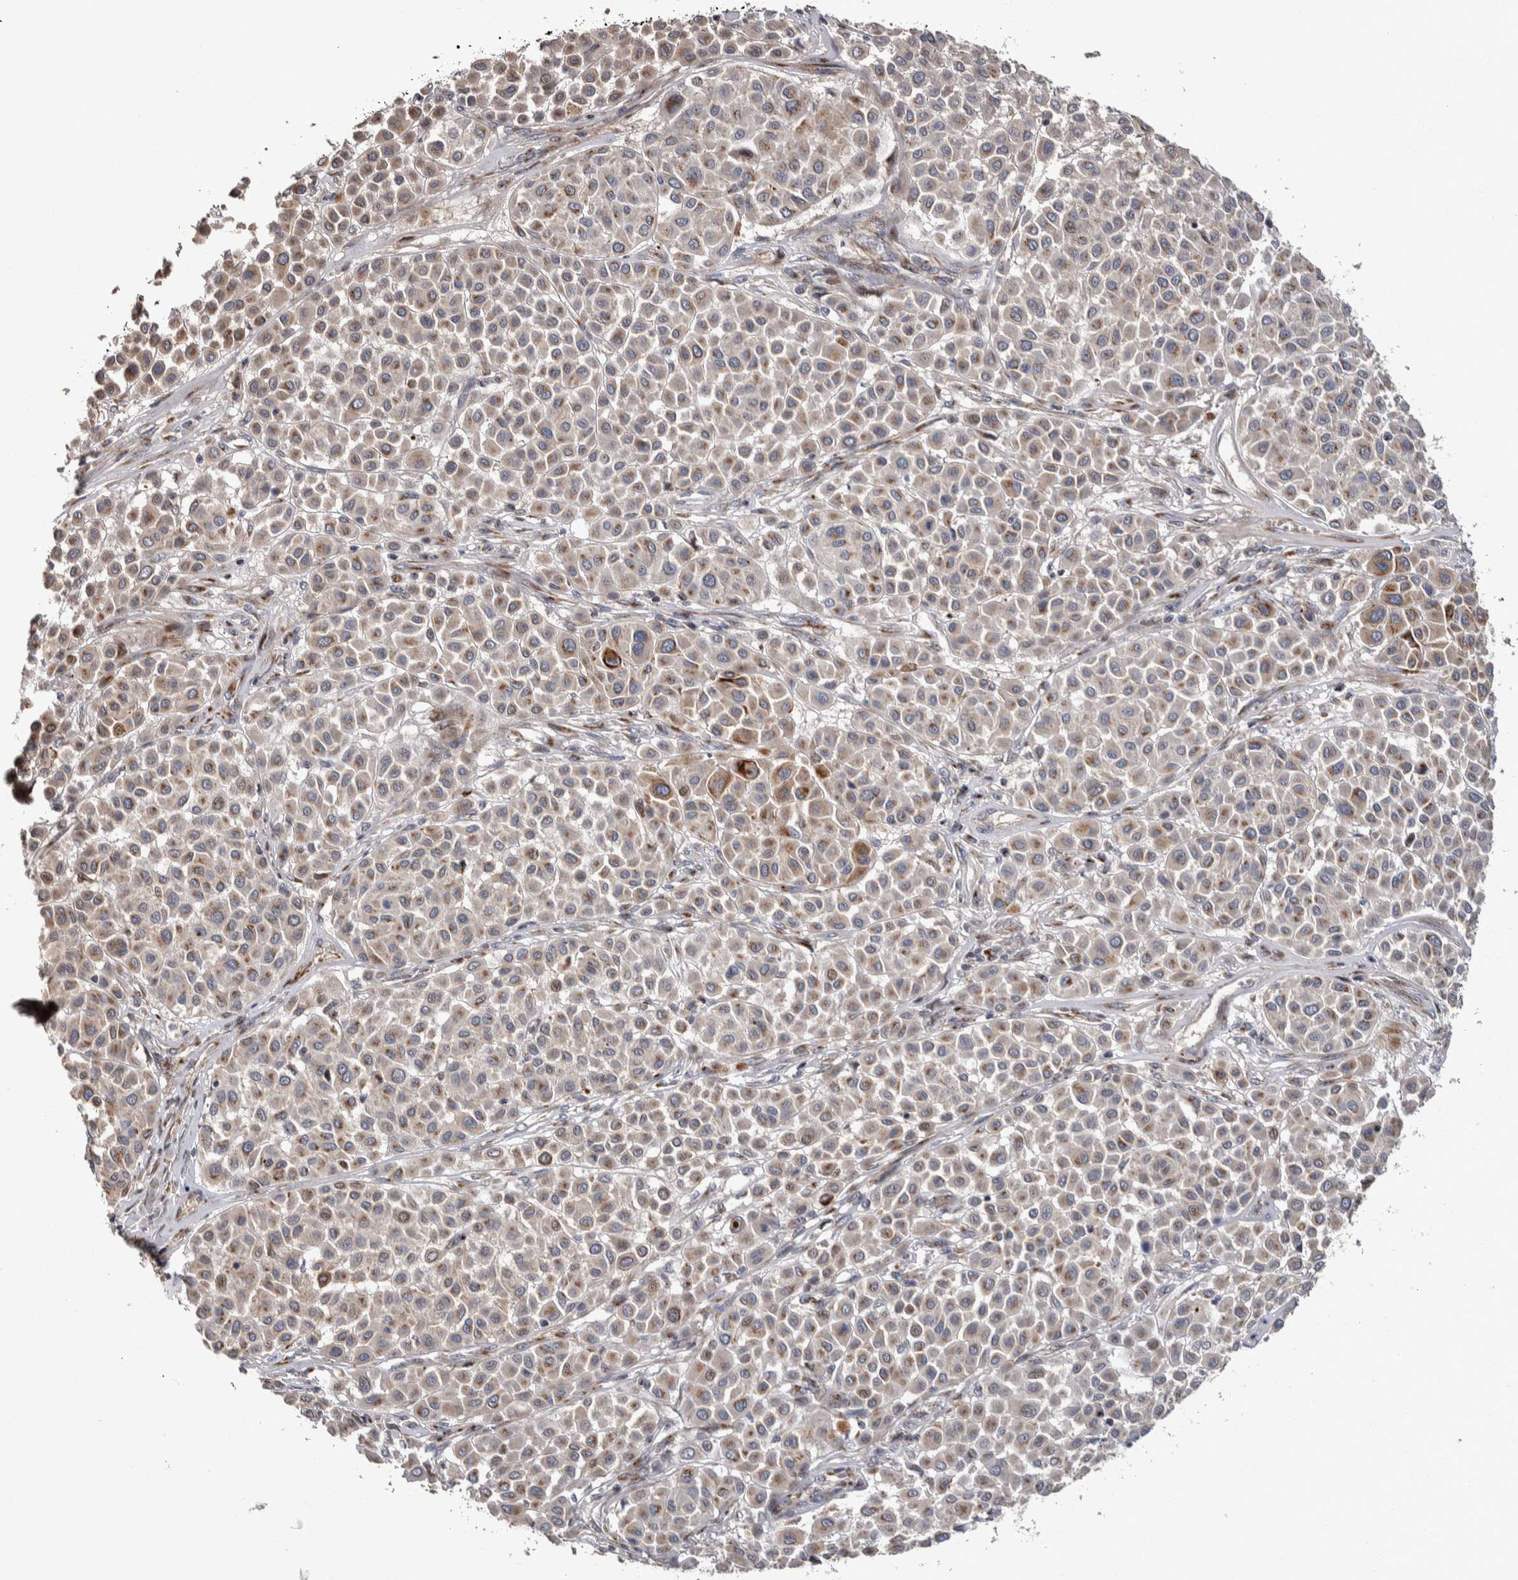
{"staining": {"intensity": "moderate", "quantity": "25%-75%", "location": "cytoplasmic/membranous"}, "tissue": "melanoma", "cell_type": "Tumor cells", "image_type": "cancer", "snomed": [{"axis": "morphology", "description": "Malignant melanoma, Metastatic site"}, {"axis": "topography", "description": "Soft tissue"}], "caption": "A micrograph of melanoma stained for a protein displays moderate cytoplasmic/membranous brown staining in tumor cells. (Brightfield microscopy of DAB IHC at high magnification).", "gene": "CANT1", "patient": {"sex": "male", "age": 41}}